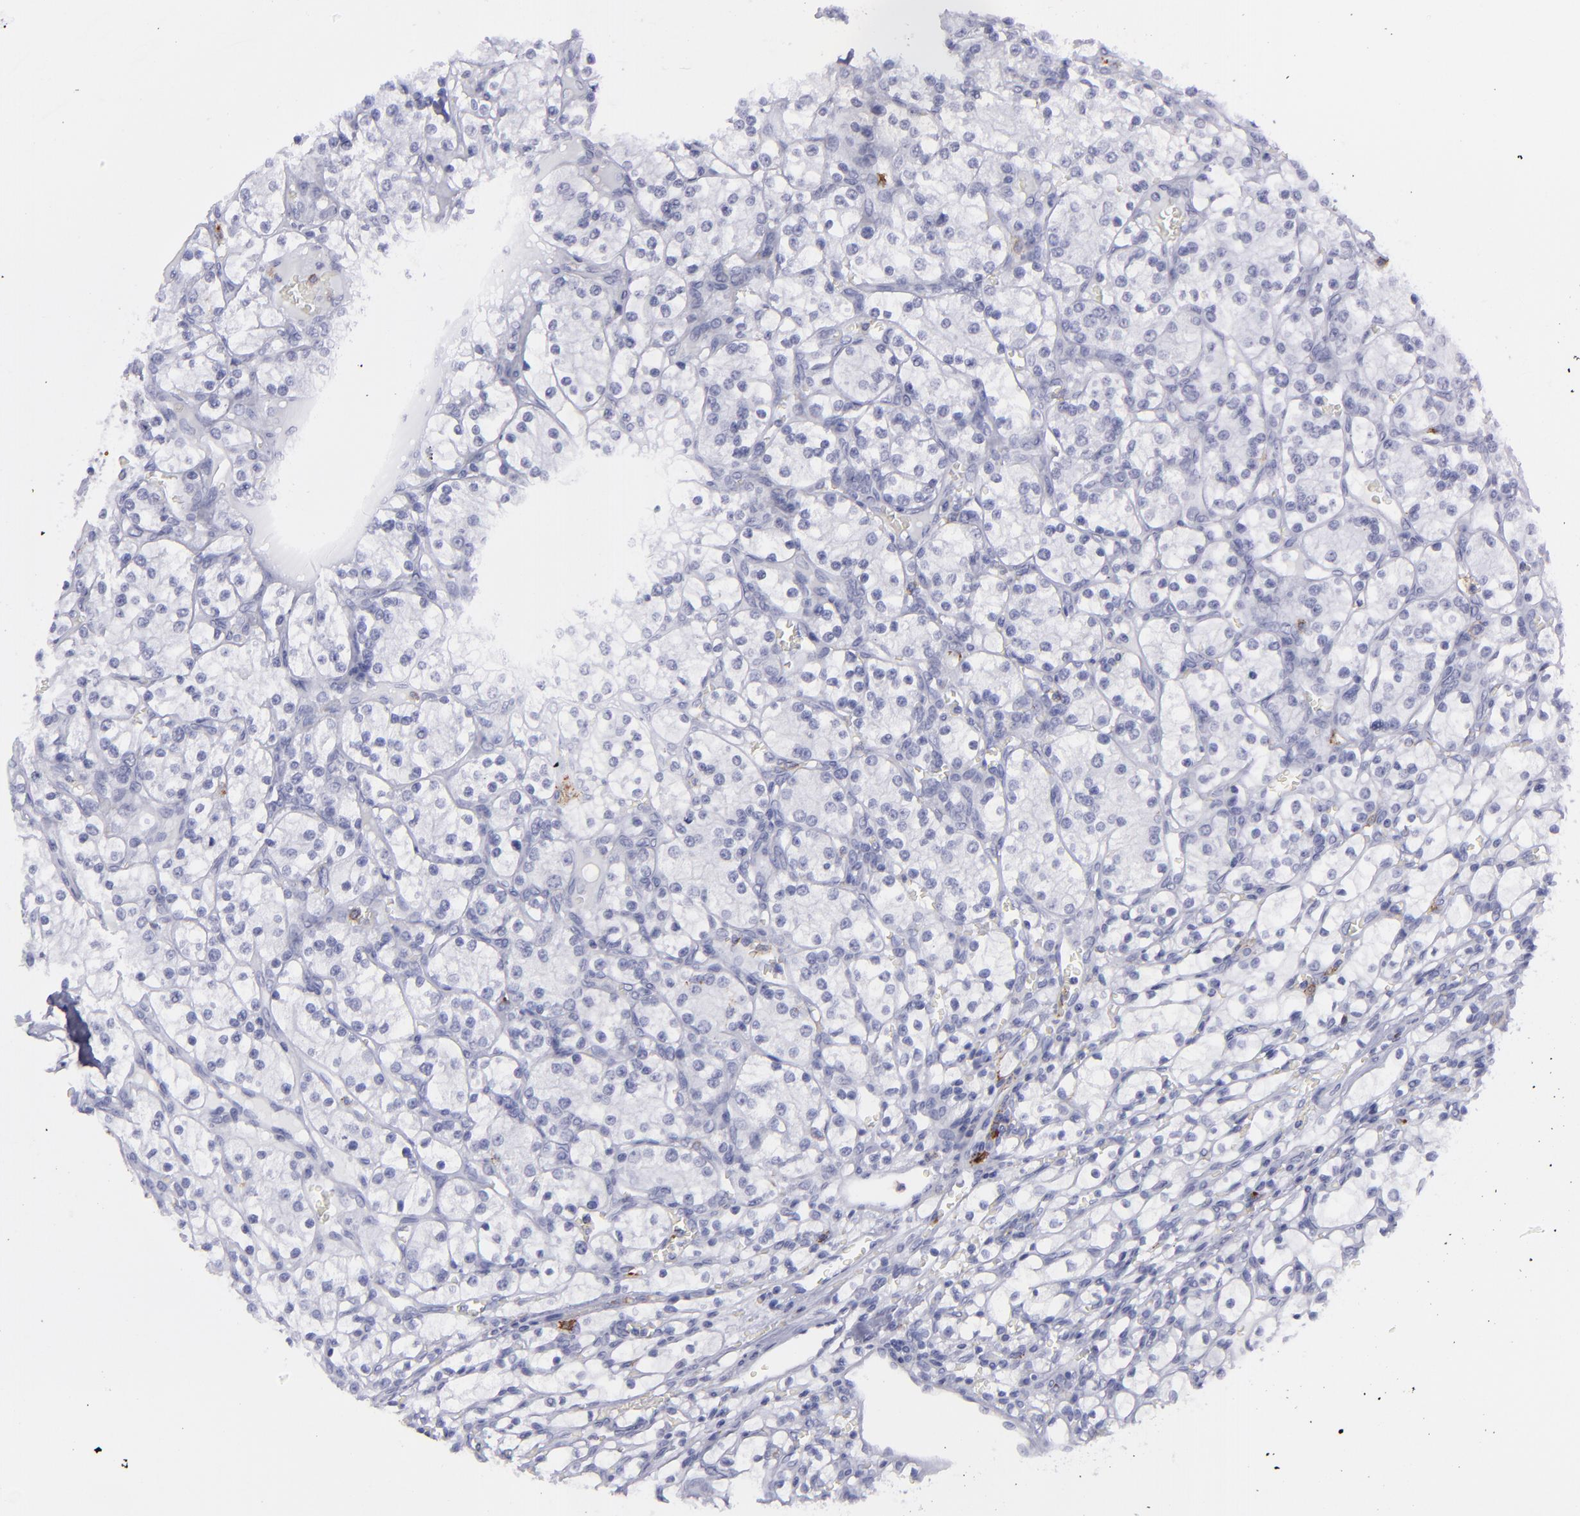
{"staining": {"intensity": "negative", "quantity": "none", "location": "none"}, "tissue": "renal cancer", "cell_type": "Tumor cells", "image_type": "cancer", "snomed": [{"axis": "morphology", "description": "Adenocarcinoma, NOS"}, {"axis": "topography", "description": "Kidney"}], "caption": "Tumor cells show no significant staining in renal cancer.", "gene": "SELPLG", "patient": {"sex": "female", "age": 62}}